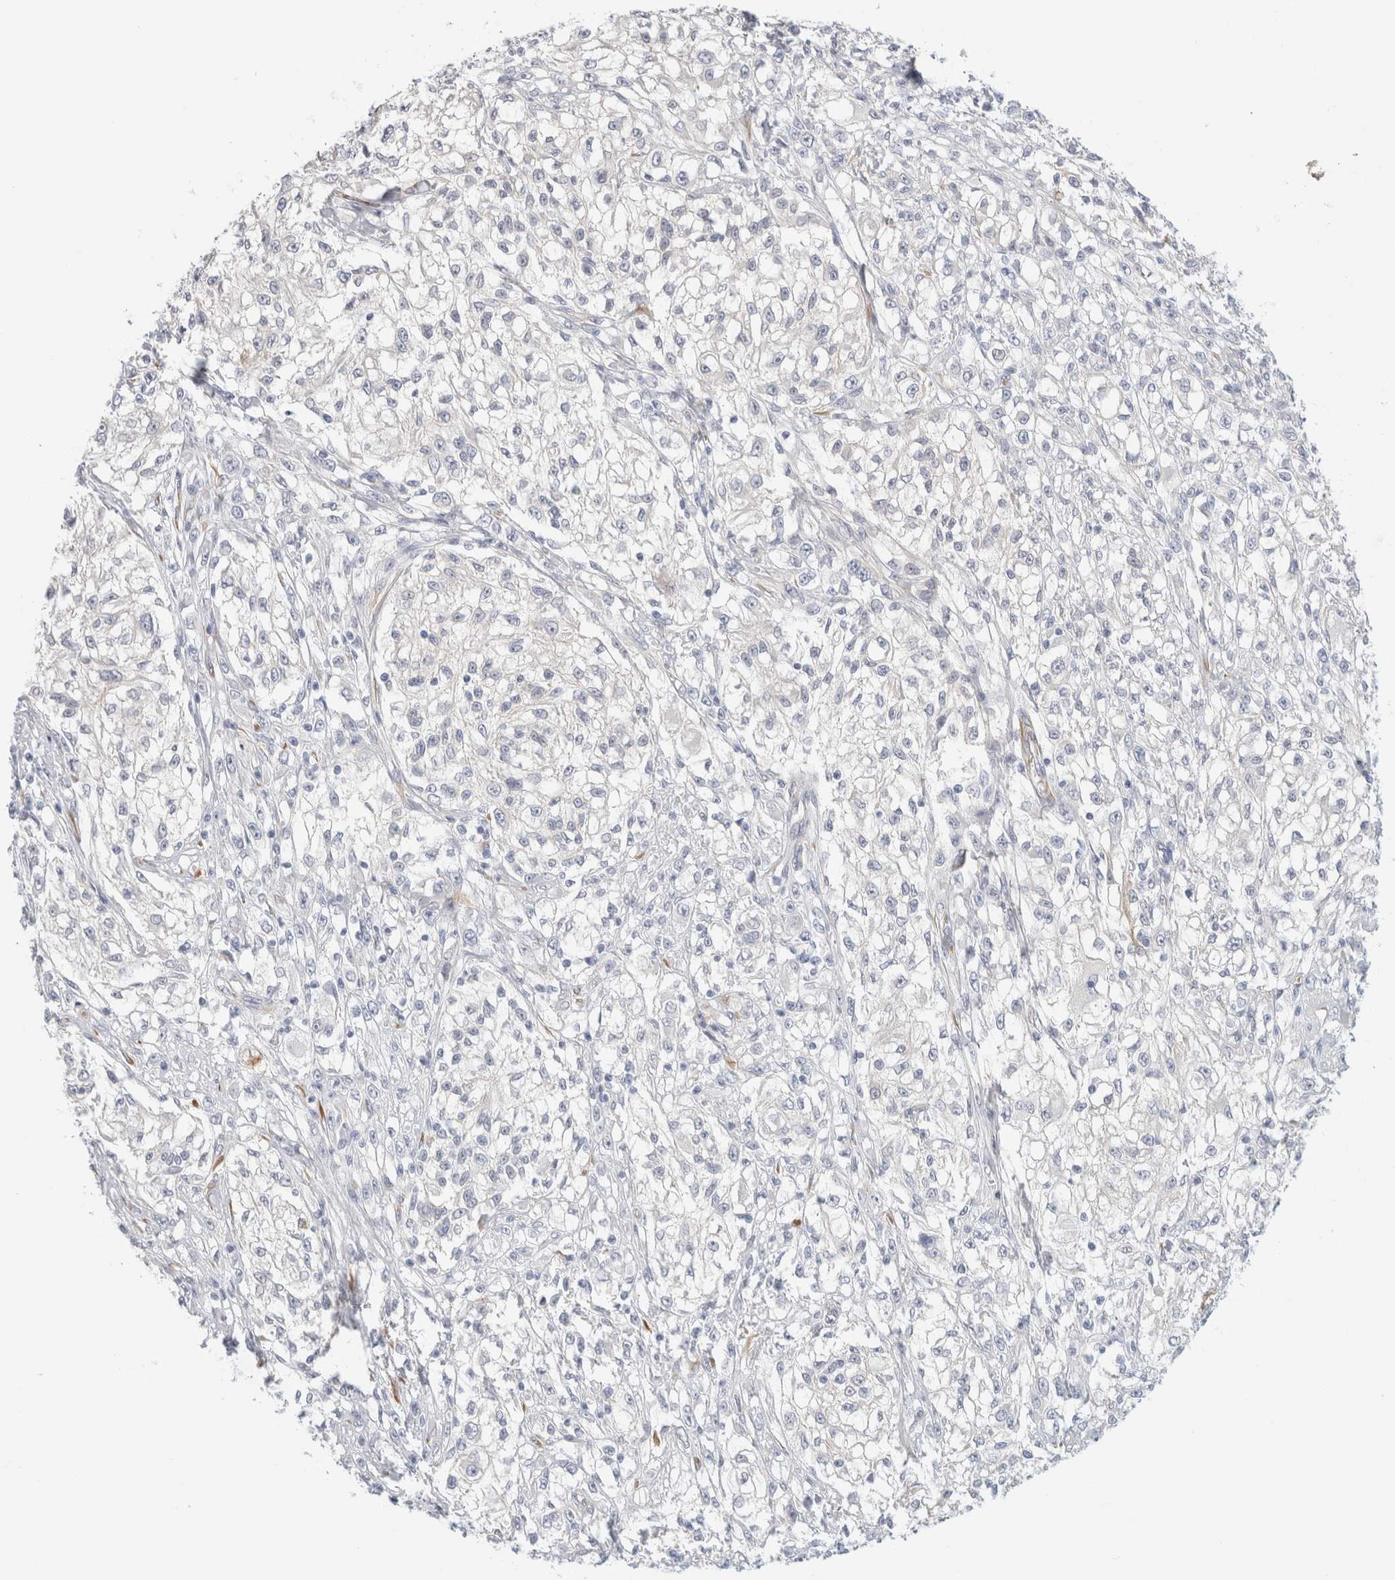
{"staining": {"intensity": "negative", "quantity": "none", "location": "none"}, "tissue": "melanoma", "cell_type": "Tumor cells", "image_type": "cancer", "snomed": [{"axis": "morphology", "description": "Malignant melanoma, NOS"}, {"axis": "topography", "description": "Skin of head"}], "caption": "DAB (3,3'-diaminobenzidine) immunohistochemical staining of malignant melanoma demonstrates no significant expression in tumor cells.", "gene": "RTN4", "patient": {"sex": "male", "age": 83}}